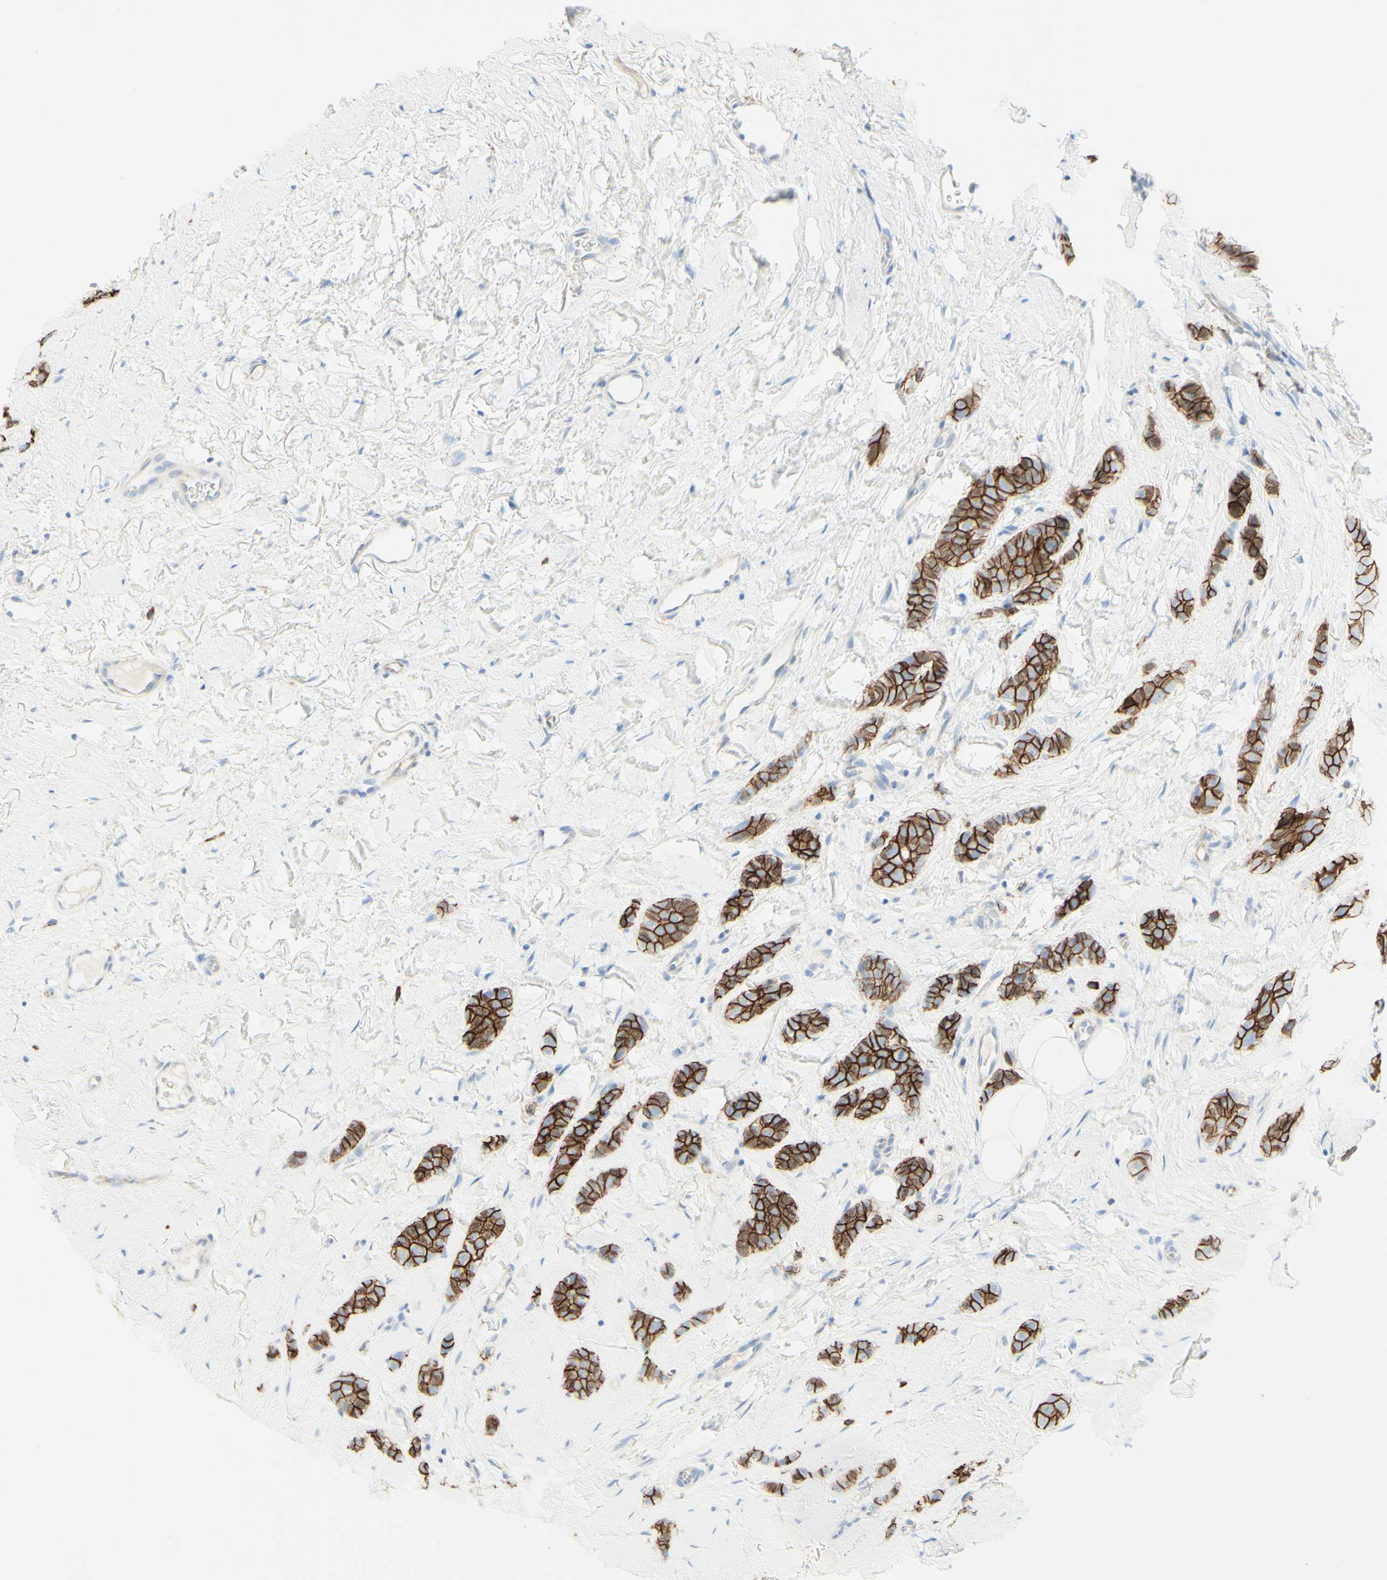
{"staining": {"intensity": "strong", "quantity": ">75%", "location": "cytoplasmic/membranous"}, "tissue": "breast cancer", "cell_type": "Tumor cells", "image_type": "cancer", "snomed": [{"axis": "morphology", "description": "Lobular carcinoma"}, {"axis": "topography", "description": "Skin"}, {"axis": "topography", "description": "Breast"}], "caption": "Lobular carcinoma (breast) stained for a protein reveals strong cytoplasmic/membranous positivity in tumor cells. Immunohistochemistry (ihc) stains the protein in brown and the nuclei are stained blue.", "gene": "ALCAM", "patient": {"sex": "female", "age": 46}}